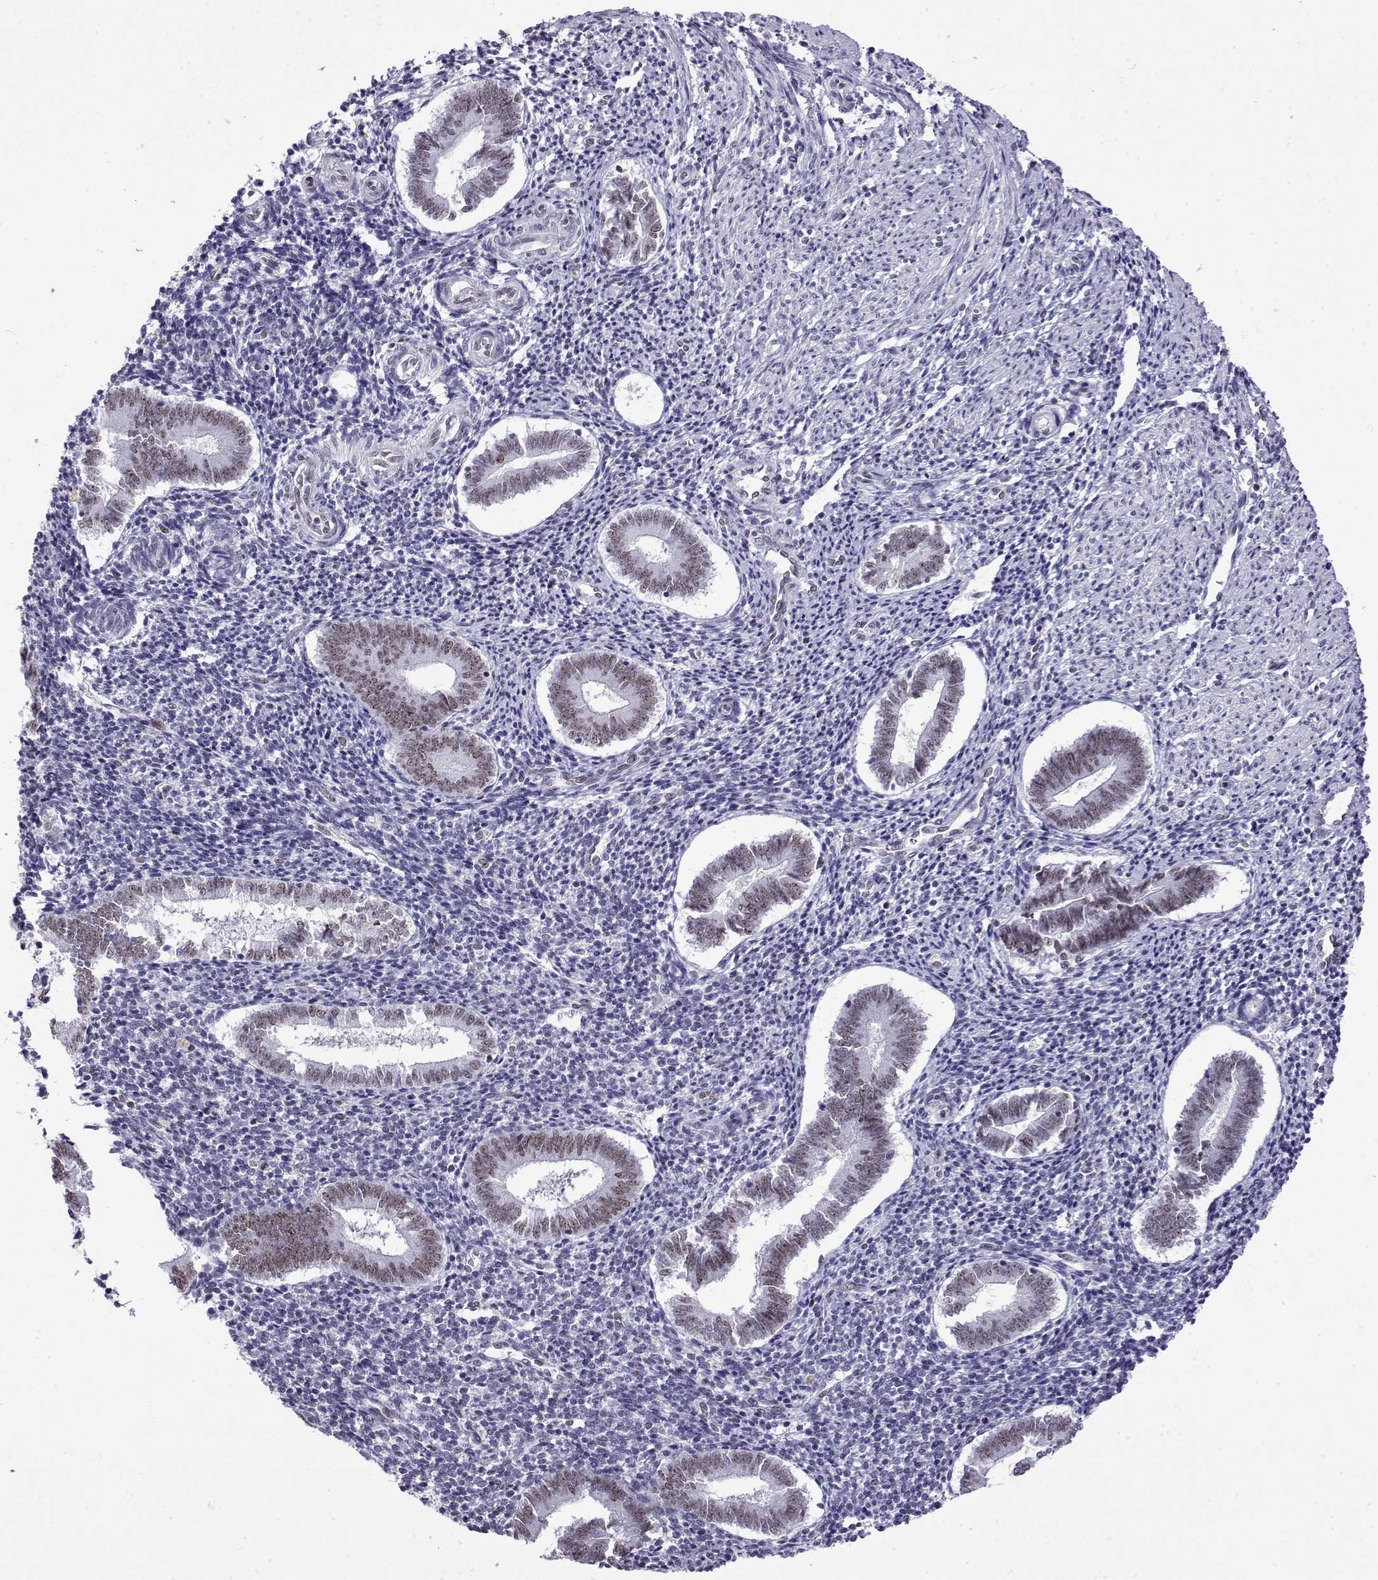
{"staining": {"intensity": "weak", "quantity": "25%-75%", "location": "nuclear"}, "tissue": "endometrium", "cell_type": "Cells in endometrial stroma", "image_type": "normal", "snomed": [{"axis": "morphology", "description": "Normal tissue, NOS"}, {"axis": "topography", "description": "Endometrium"}], "caption": "Immunohistochemistry (IHC) of normal human endometrium demonstrates low levels of weak nuclear expression in about 25%-75% of cells in endometrial stroma.", "gene": "POLDIP3", "patient": {"sex": "female", "age": 25}}